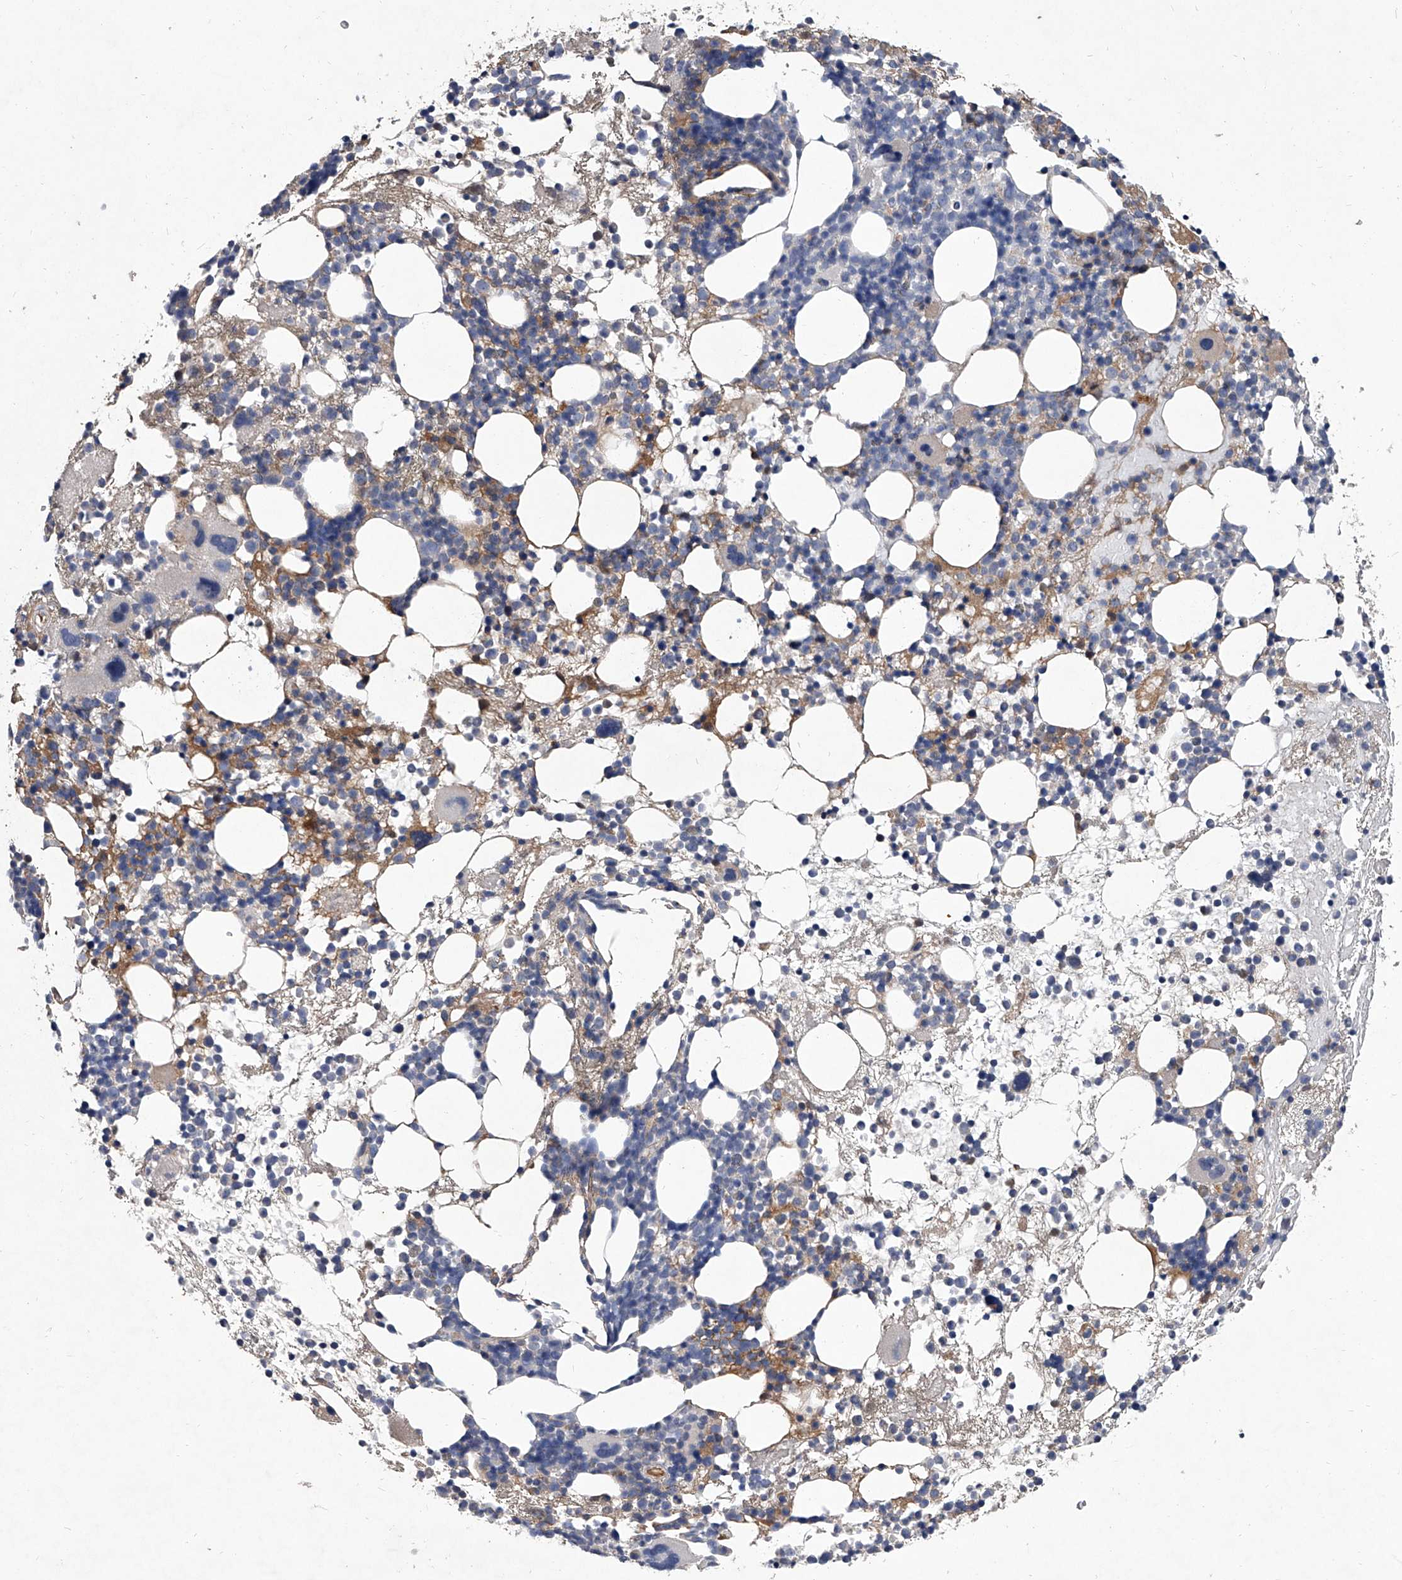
{"staining": {"intensity": "negative", "quantity": "none", "location": "none"}, "tissue": "bone marrow", "cell_type": "Hematopoietic cells", "image_type": "normal", "snomed": [{"axis": "morphology", "description": "Normal tissue, NOS"}, {"axis": "topography", "description": "Bone marrow"}], "caption": "IHC photomicrograph of unremarkable bone marrow stained for a protein (brown), which displays no expression in hematopoietic cells. (Immunohistochemistry (ihc), brightfield microscopy, high magnification).", "gene": "C5", "patient": {"sex": "female", "age": 57}}